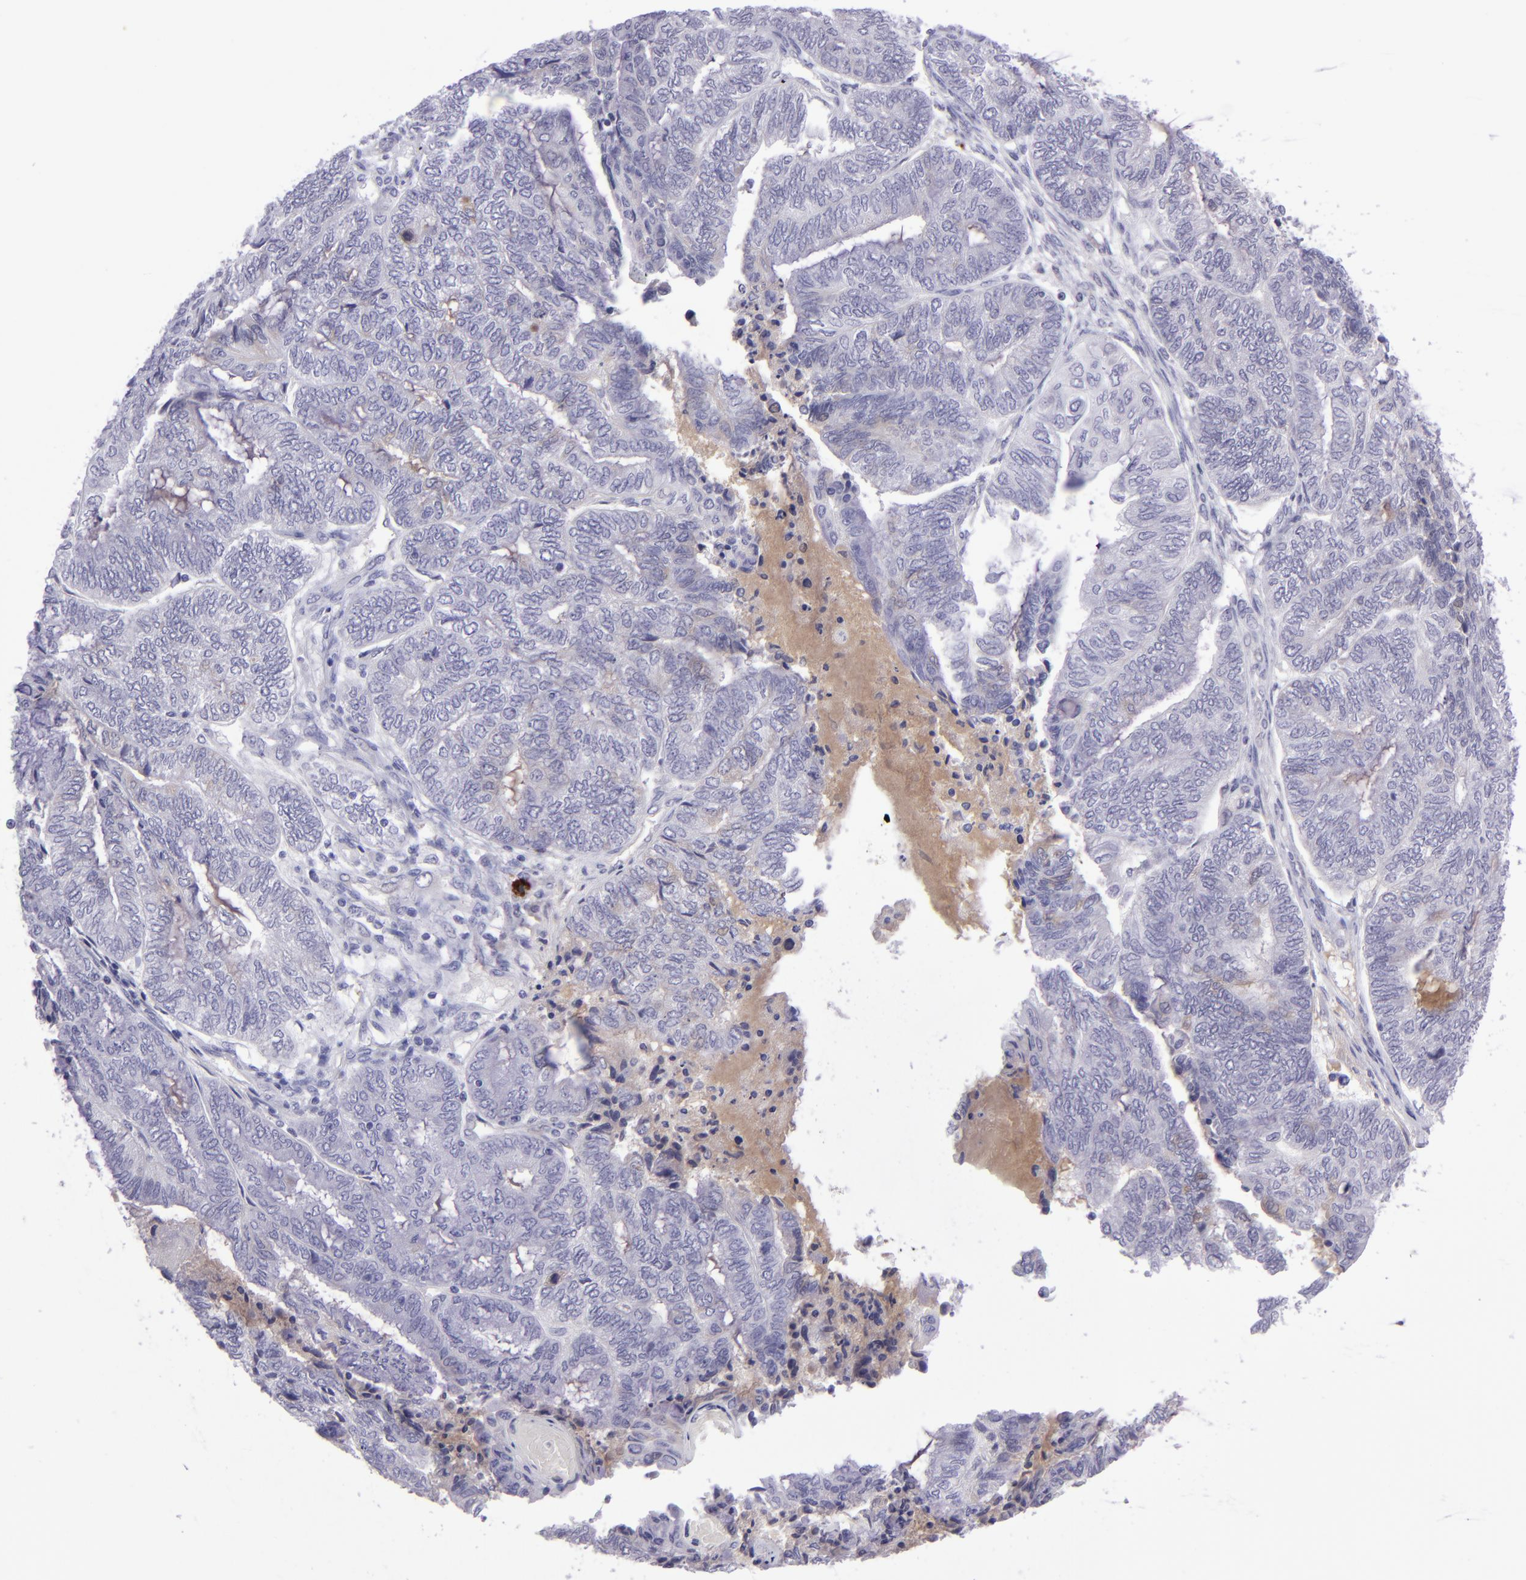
{"staining": {"intensity": "negative", "quantity": "none", "location": "none"}, "tissue": "endometrial cancer", "cell_type": "Tumor cells", "image_type": "cancer", "snomed": [{"axis": "morphology", "description": "Adenocarcinoma, NOS"}, {"axis": "topography", "description": "Uterus"}, {"axis": "topography", "description": "Endometrium"}], "caption": "Endometrial cancer (adenocarcinoma) stained for a protein using IHC reveals no positivity tumor cells.", "gene": "POU2F2", "patient": {"sex": "female", "age": 70}}